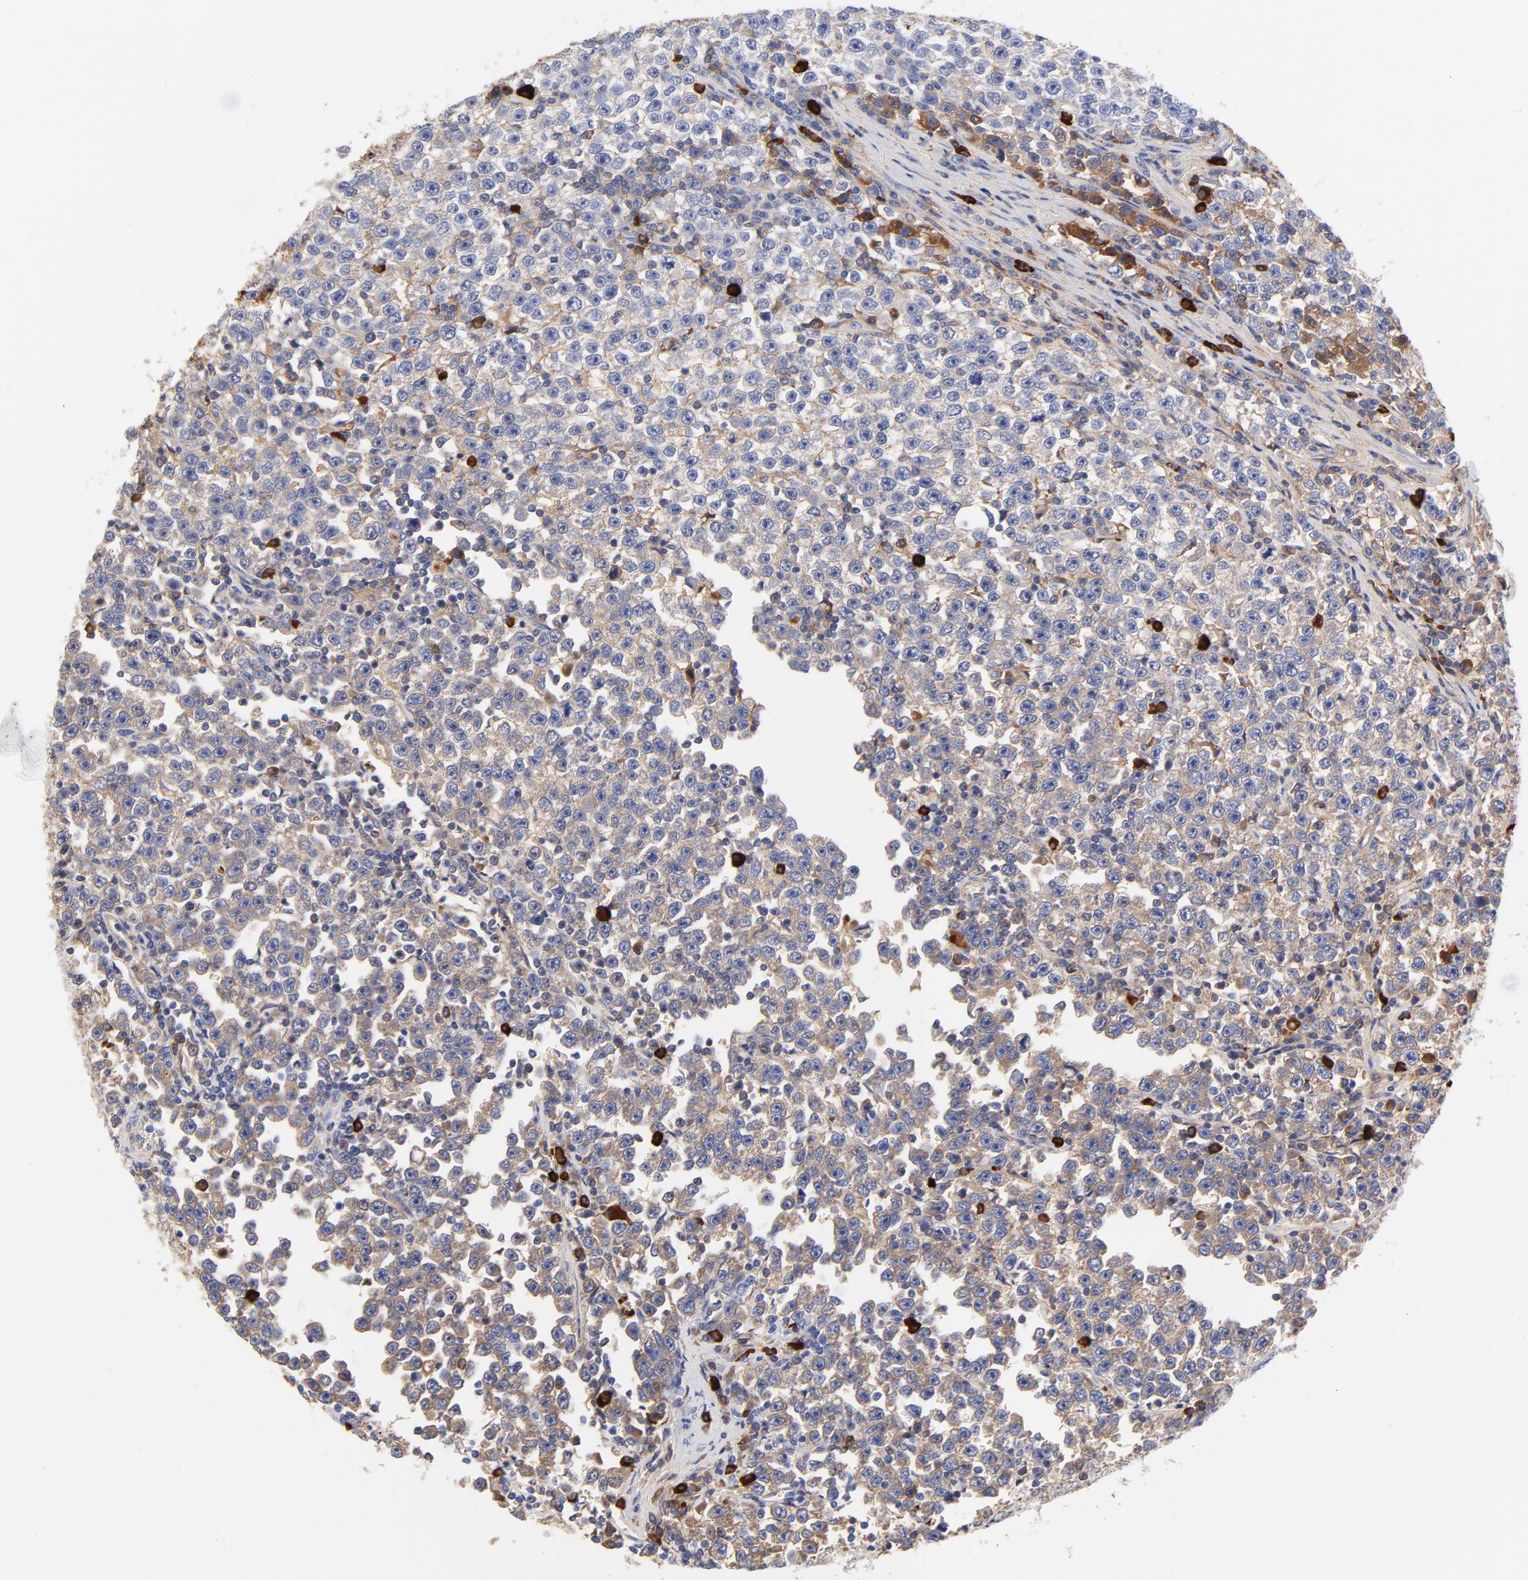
{"staining": {"intensity": "weak", "quantity": "25%-75%", "location": "cytoplasmic/membranous"}, "tissue": "testis cancer", "cell_type": "Tumor cells", "image_type": "cancer", "snomed": [{"axis": "morphology", "description": "Seminoma, NOS"}, {"axis": "topography", "description": "Testis"}], "caption": "Brown immunohistochemical staining in human testis cancer shows weak cytoplasmic/membranous staining in about 25%-75% of tumor cells.", "gene": "IGLV3-10", "patient": {"sex": "male", "age": 43}}